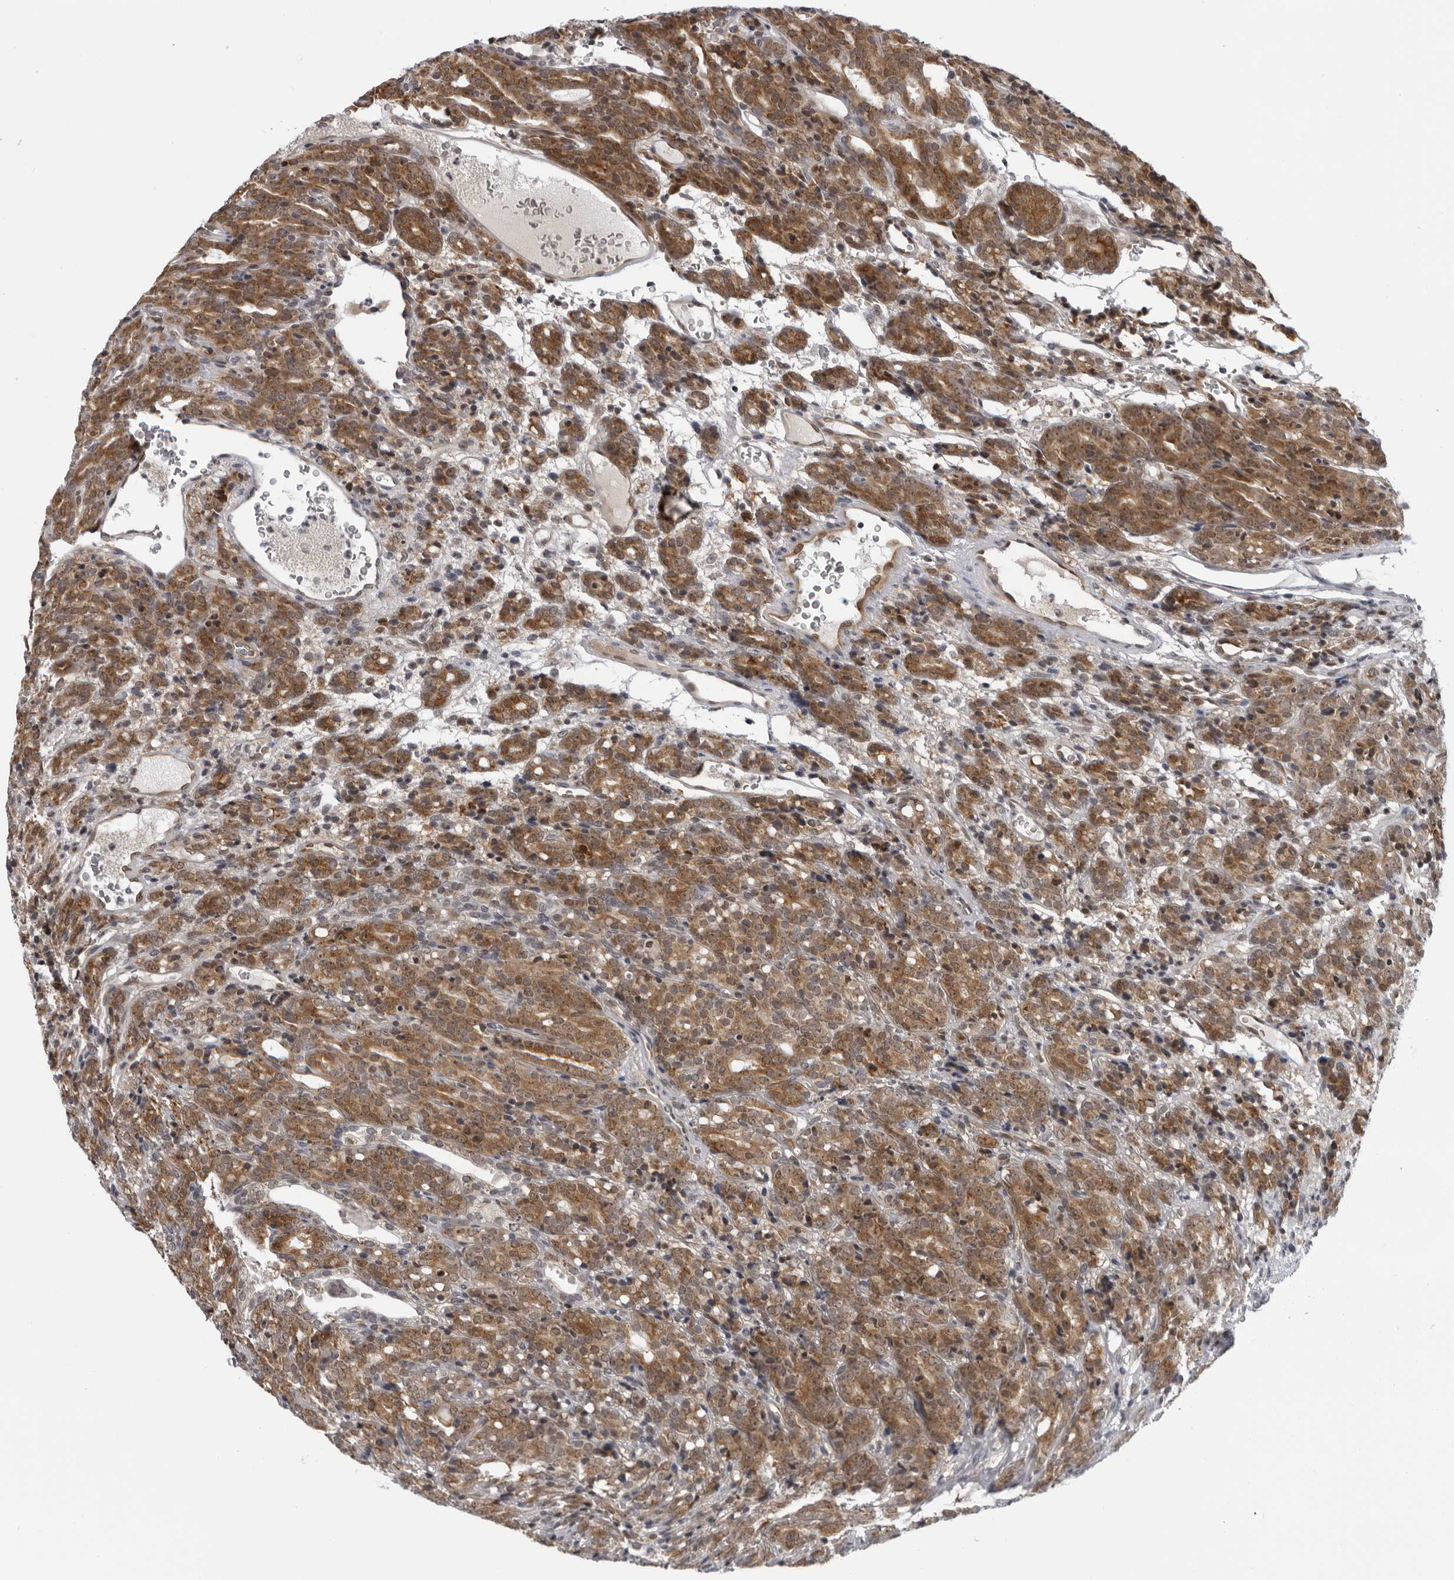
{"staining": {"intensity": "moderate", "quantity": ">75%", "location": "cytoplasmic/membranous,nuclear"}, "tissue": "prostate cancer", "cell_type": "Tumor cells", "image_type": "cancer", "snomed": [{"axis": "morphology", "description": "Adenocarcinoma, High grade"}, {"axis": "topography", "description": "Prostate"}], "caption": "High-power microscopy captured an immunohistochemistry (IHC) image of prostate cancer (high-grade adenocarcinoma), revealing moderate cytoplasmic/membranous and nuclear expression in approximately >75% of tumor cells.", "gene": "MAPK12", "patient": {"sex": "male", "age": 62}}